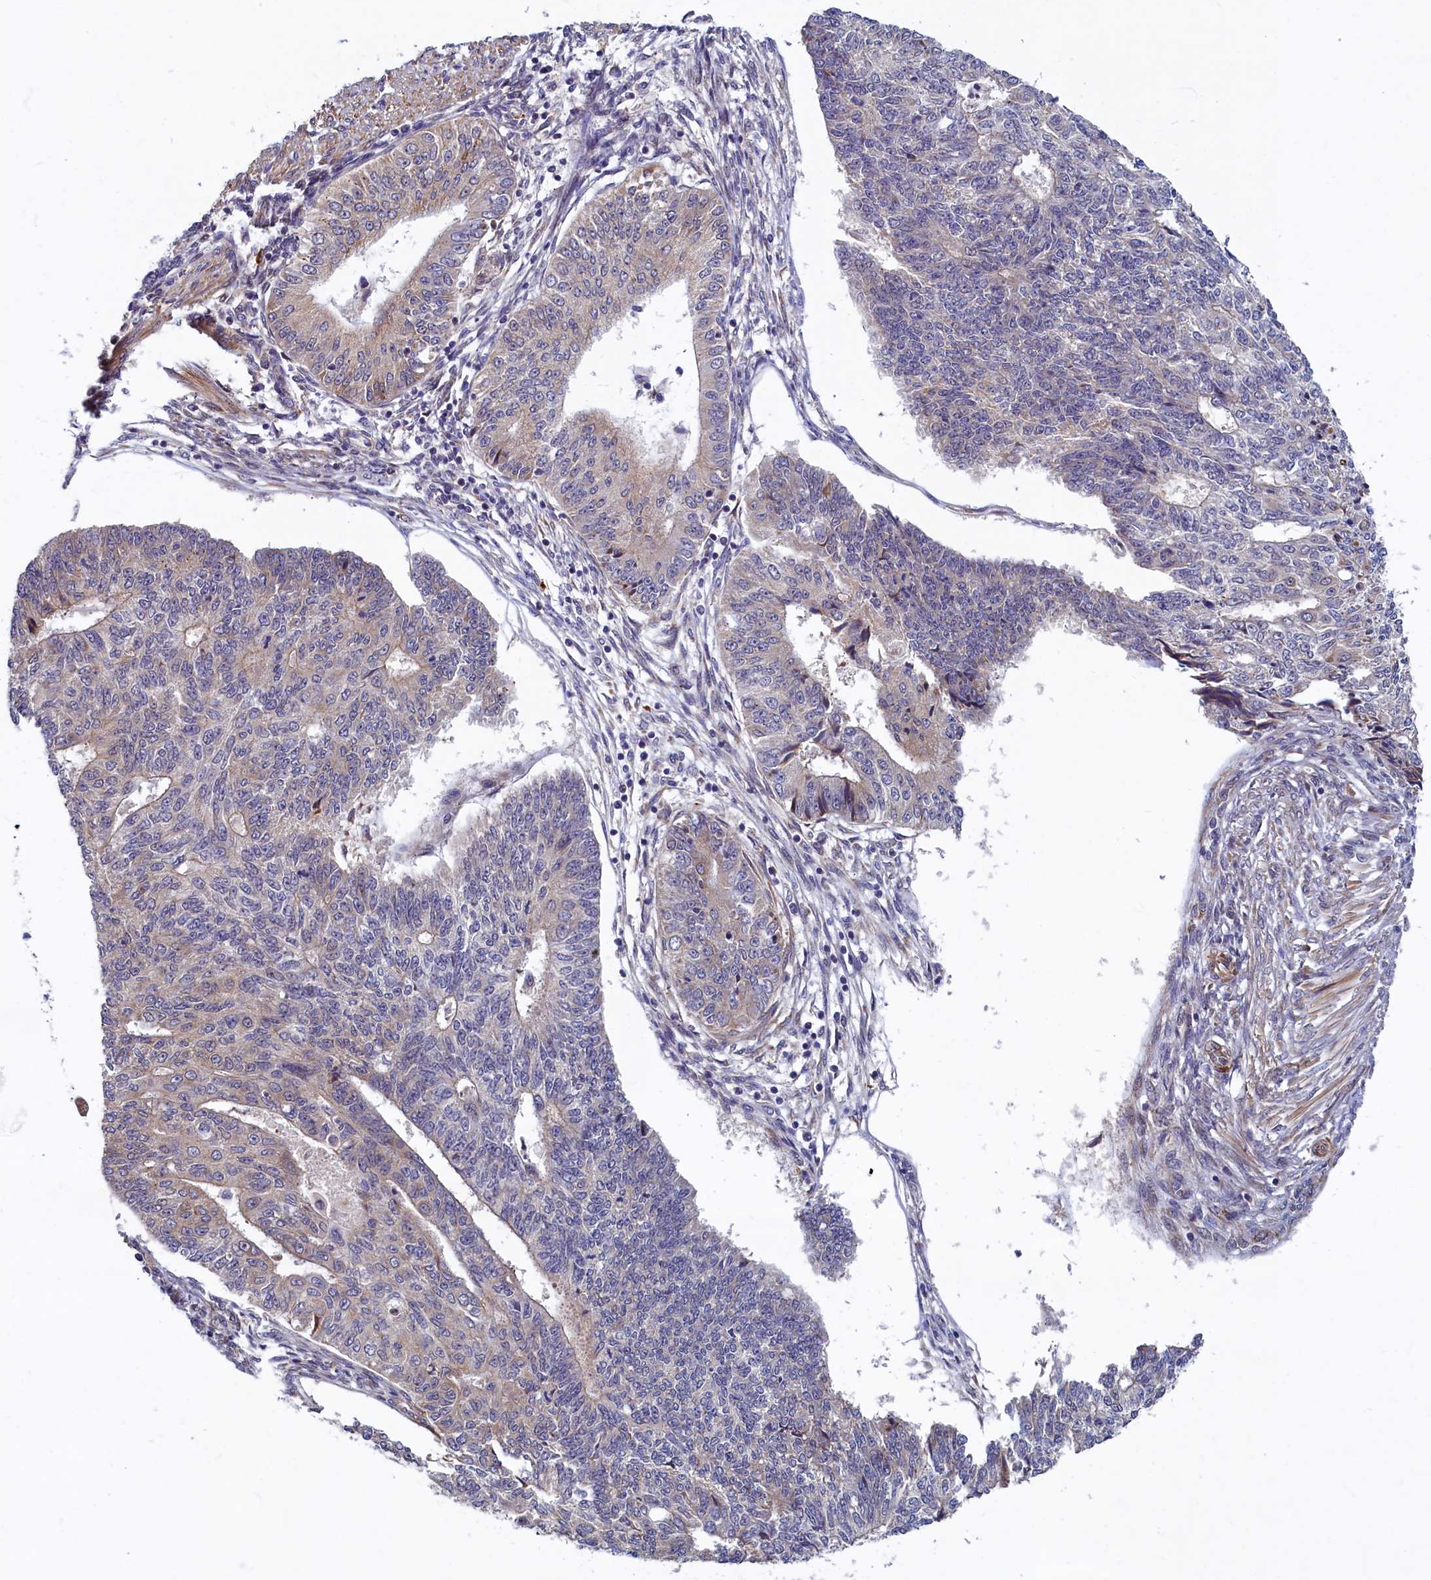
{"staining": {"intensity": "negative", "quantity": "none", "location": "none"}, "tissue": "endometrial cancer", "cell_type": "Tumor cells", "image_type": "cancer", "snomed": [{"axis": "morphology", "description": "Adenocarcinoma, NOS"}, {"axis": "topography", "description": "Endometrium"}], "caption": "Endometrial cancer was stained to show a protein in brown. There is no significant expression in tumor cells.", "gene": "SLC16A14", "patient": {"sex": "female", "age": 32}}